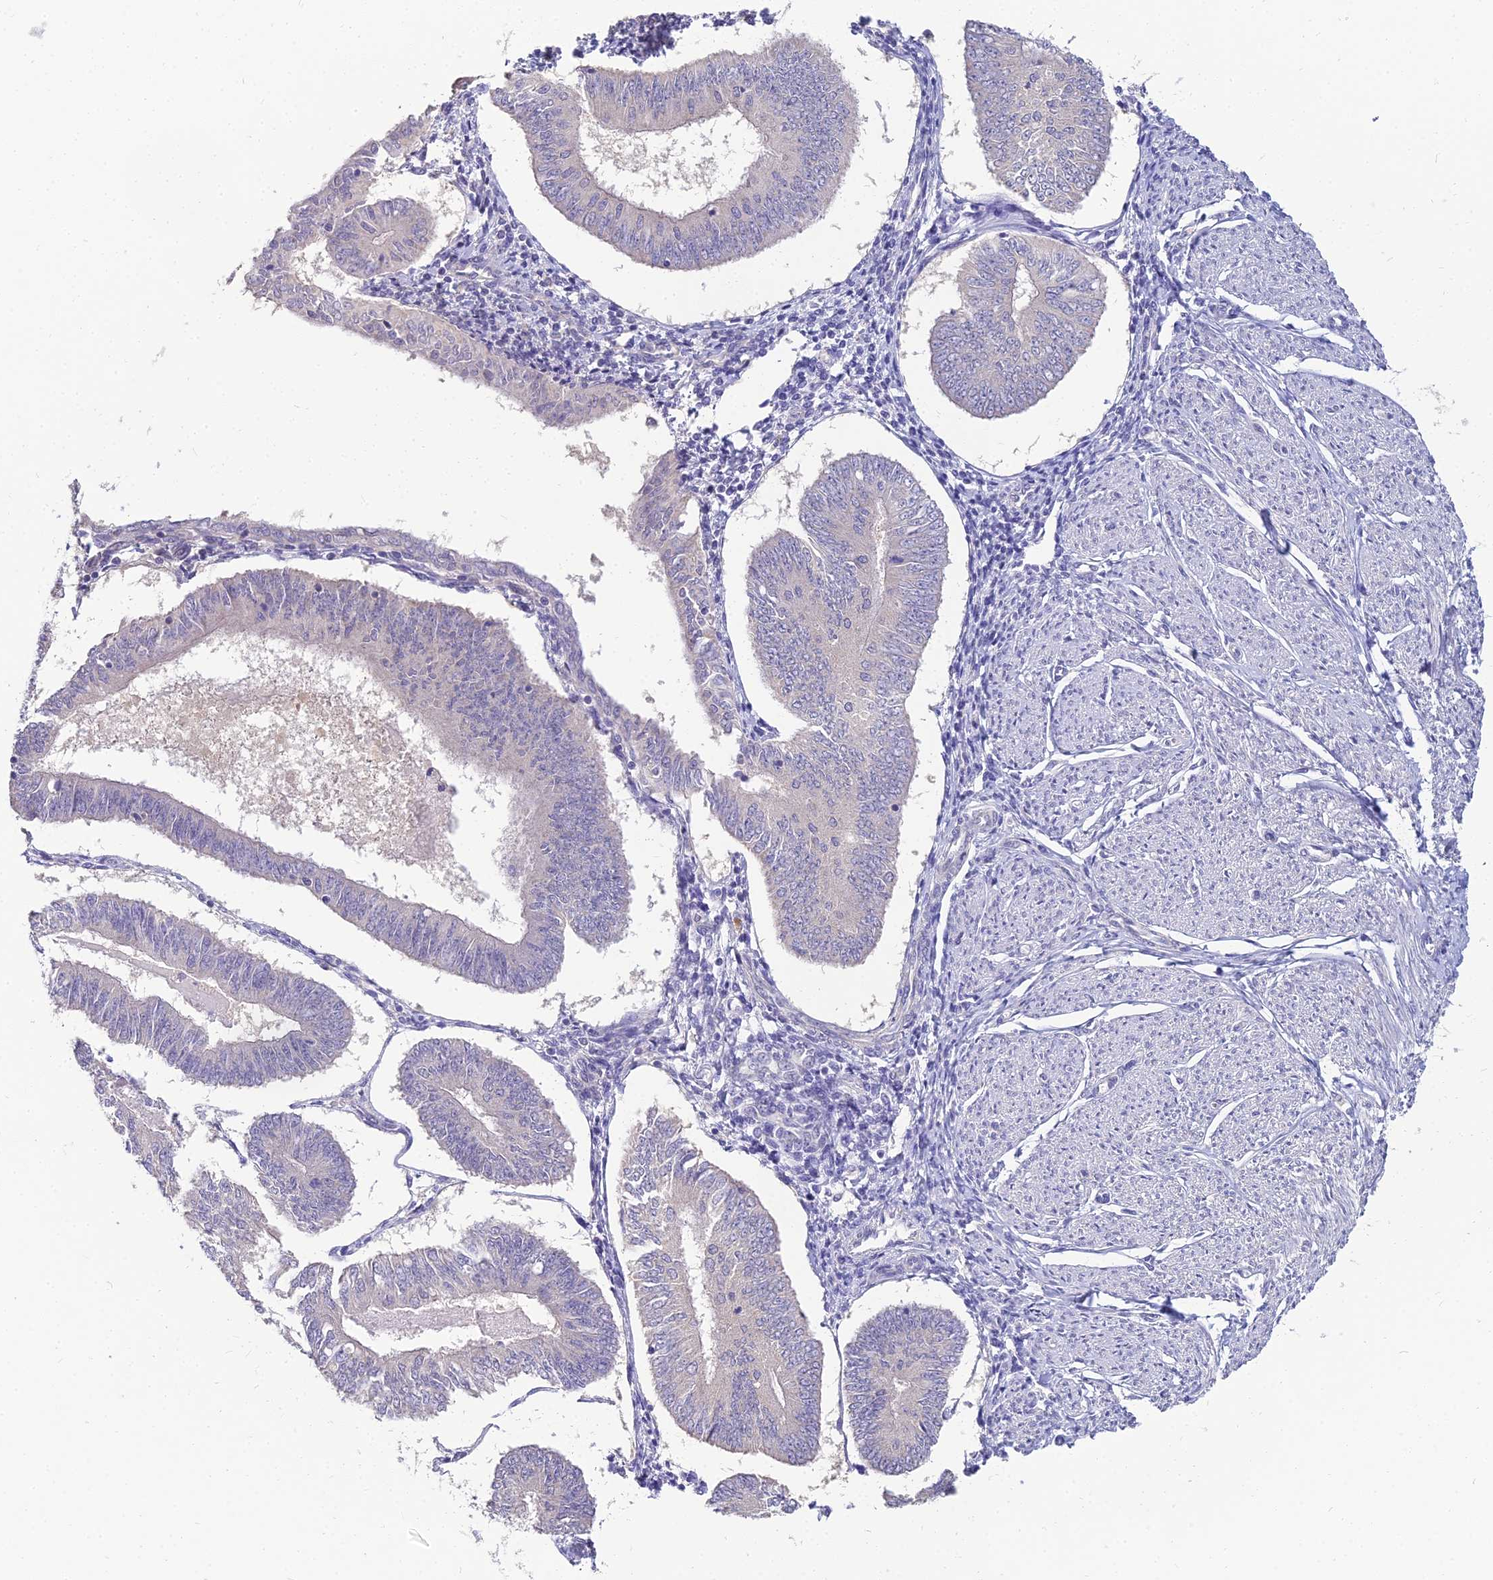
{"staining": {"intensity": "negative", "quantity": "none", "location": "none"}, "tissue": "endometrial cancer", "cell_type": "Tumor cells", "image_type": "cancer", "snomed": [{"axis": "morphology", "description": "Adenocarcinoma, NOS"}, {"axis": "topography", "description": "Endometrium"}], "caption": "This is a photomicrograph of immunohistochemistry (IHC) staining of endometrial cancer (adenocarcinoma), which shows no staining in tumor cells.", "gene": "NPY", "patient": {"sex": "female", "age": 58}}